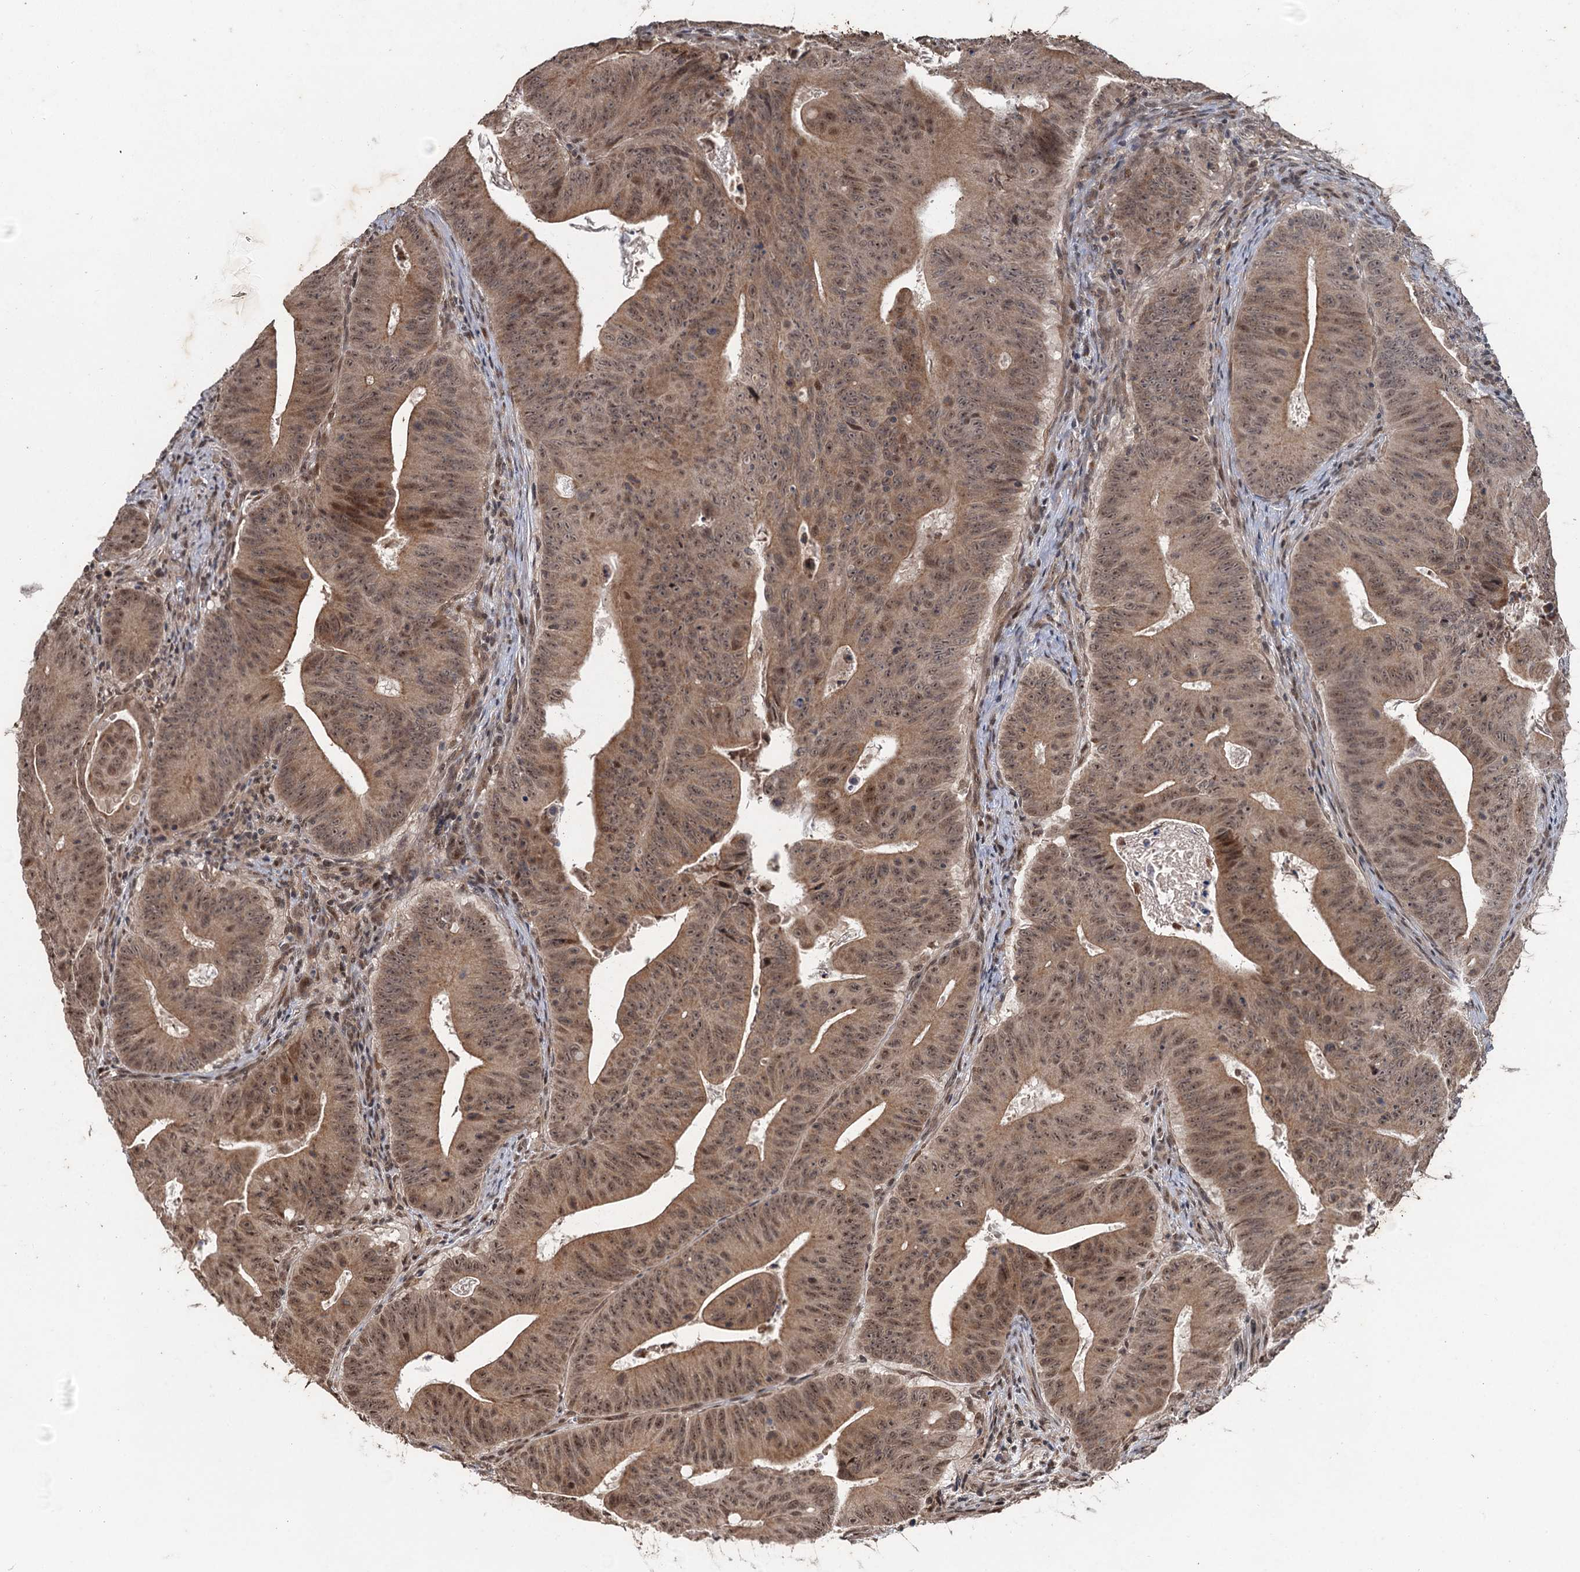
{"staining": {"intensity": "moderate", "quantity": ">75%", "location": "cytoplasmic/membranous,nuclear"}, "tissue": "colorectal cancer", "cell_type": "Tumor cells", "image_type": "cancer", "snomed": [{"axis": "morphology", "description": "Adenocarcinoma, NOS"}, {"axis": "topography", "description": "Rectum"}], "caption": "A high-resolution image shows immunohistochemistry staining of colorectal cancer (adenocarcinoma), which exhibits moderate cytoplasmic/membranous and nuclear staining in about >75% of tumor cells. Using DAB (brown) and hematoxylin (blue) stains, captured at high magnification using brightfield microscopy.", "gene": "REP15", "patient": {"sex": "female", "age": 75}}